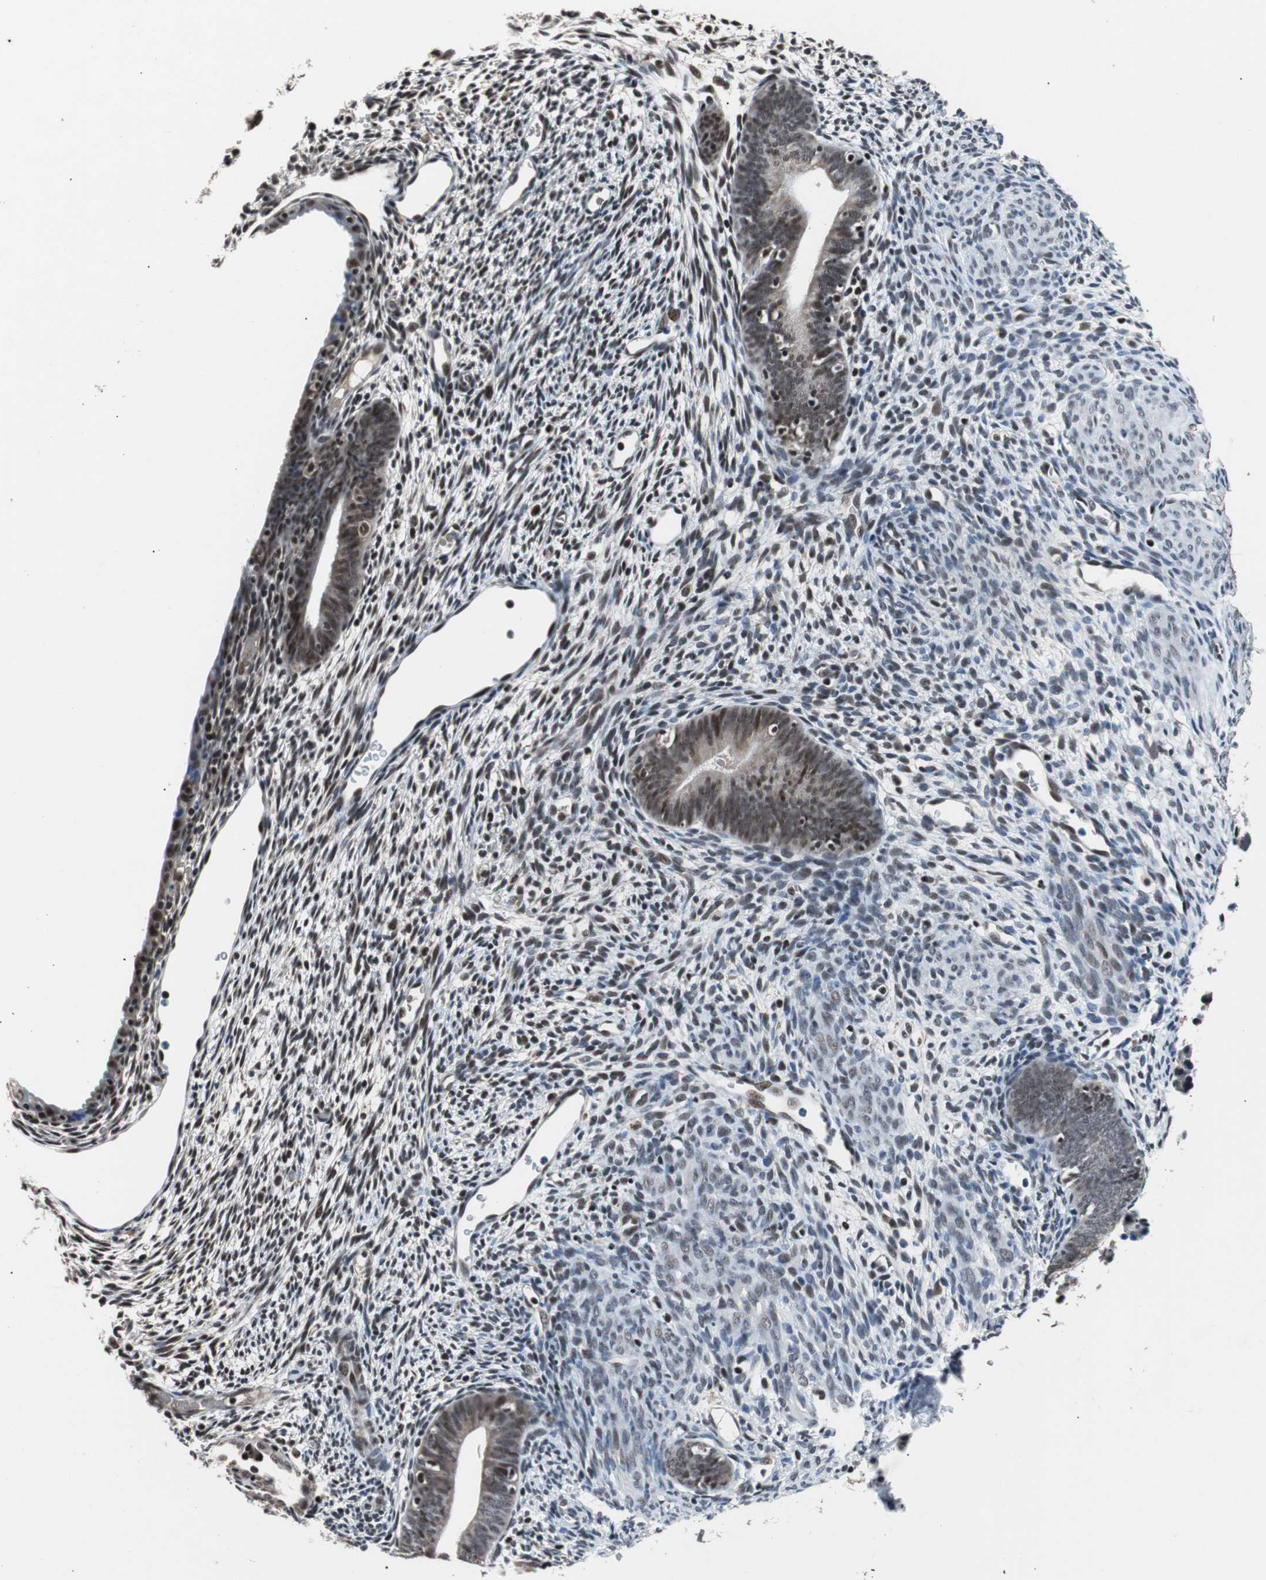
{"staining": {"intensity": "moderate", "quantity": "25%-75%", "location": "nuclear"}, "tissue": "endometrium", "cell_type": "Cells in endometrial stroma", "image_type": "normal", "snomed": [{"axis": "morphology", "description": "Normal tissue, NOS"}, {"axis": "morphology", "description": "Atrophy, NOS"}, {"axis": "topography", "description": "Uterus"}, {"axis": "topography", "description": "Endometrium"}], "caption": "Immunohistochemistry of unremarkable endometrium displays medium levels of moderate nuclear positivity in about 25%-75% of cells in endometrial stroma.", "gene": "USP28", "patient": {"sex": "female", "age": 68}}